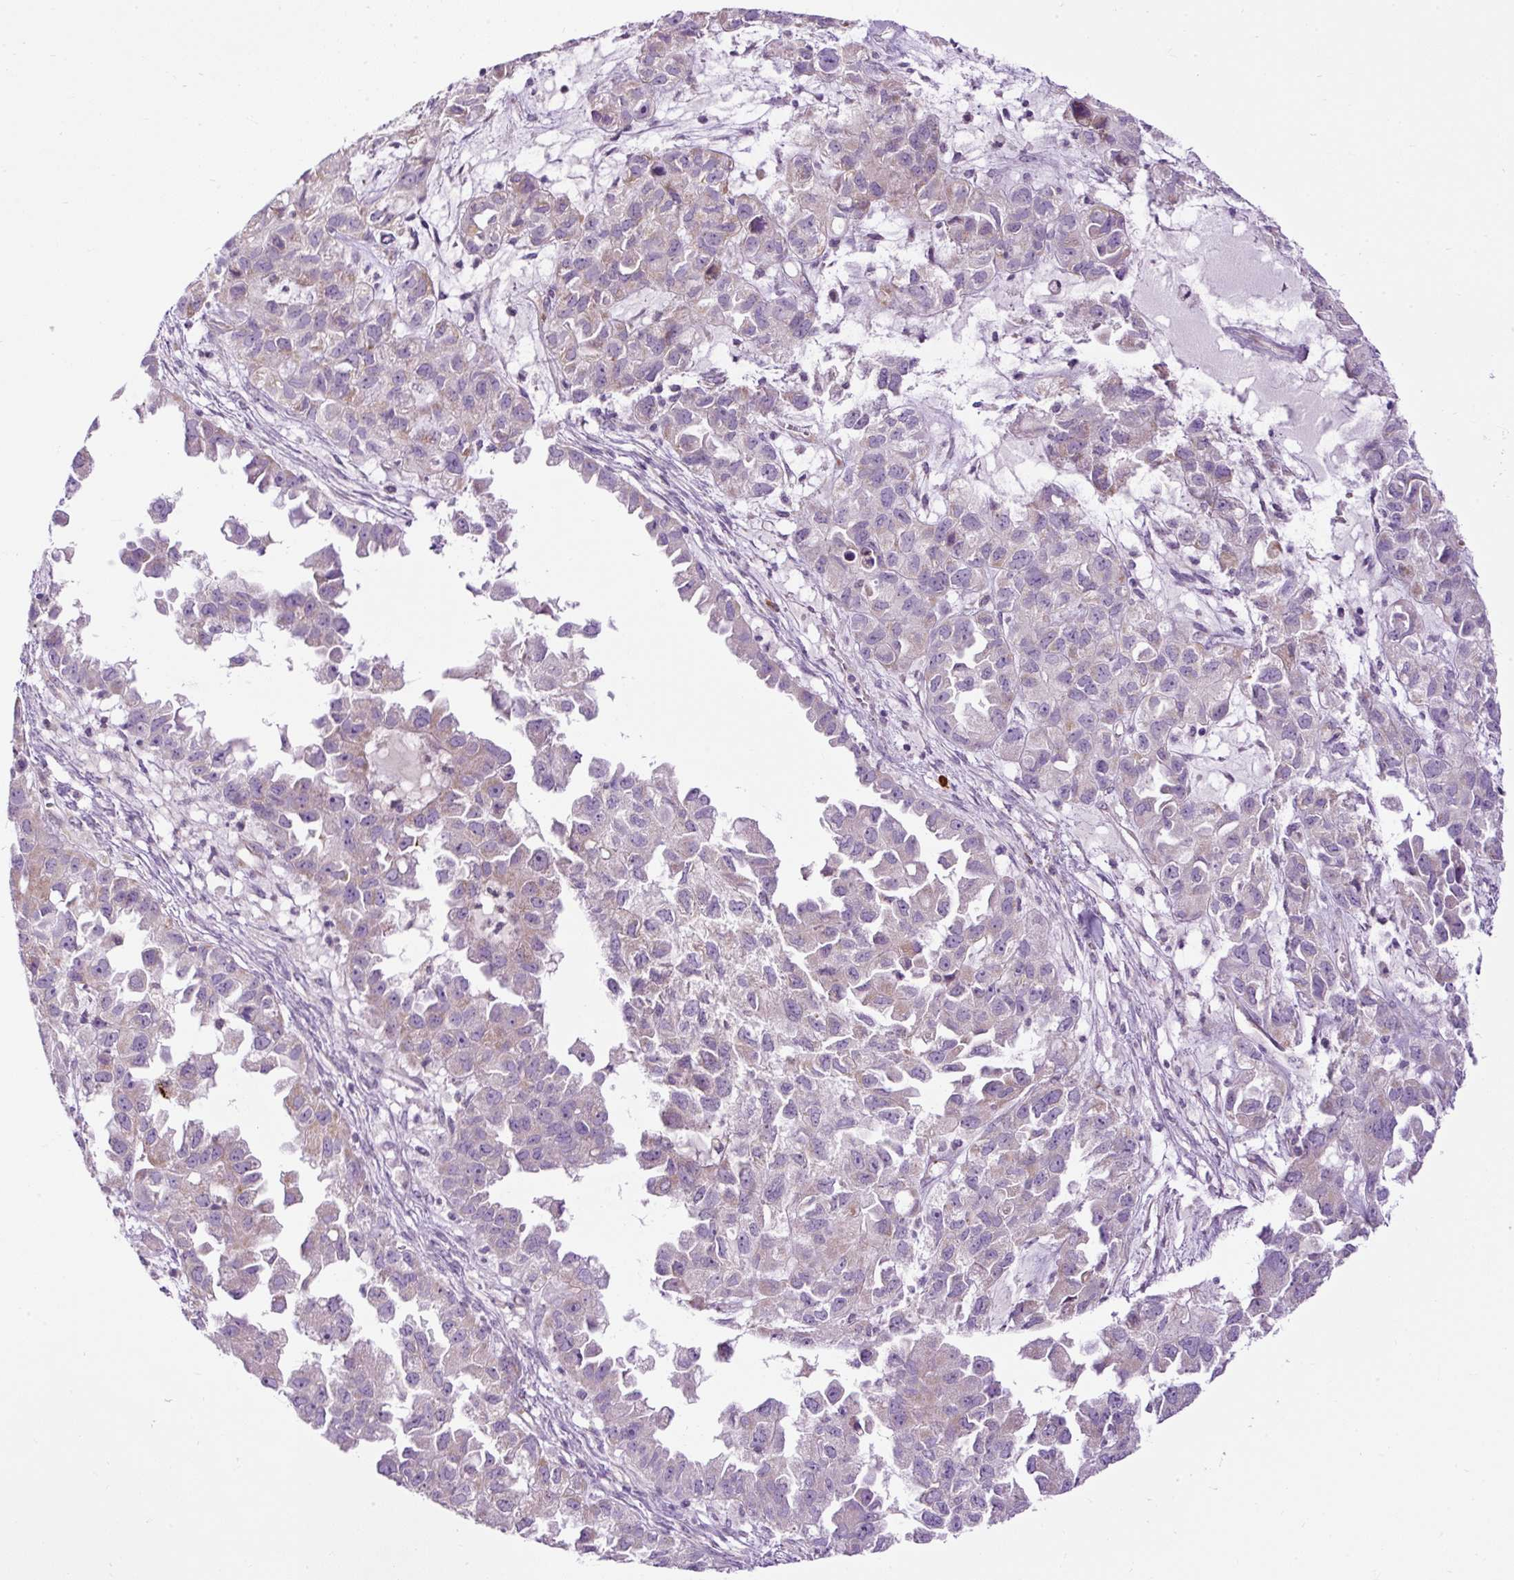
{"staining": {"intensity": "negative", "quantity": "none", "location": "none"}, "tissue": "ovarian cancer", "cell_type": "Tumor cells", "image_type": "cancer", "snomed": [{"axis": "morphology", "description": "Cystadenocarcinoma, serous, NOS"}, {"axis": "topography", "description": "Ovary"}], "caption": "There is no significant expression in tumor cells of ovarian cancer (serous cystadenocarcinoma).", "gene": "FMC1", "patient": {"sex": "female", "age": 84}}